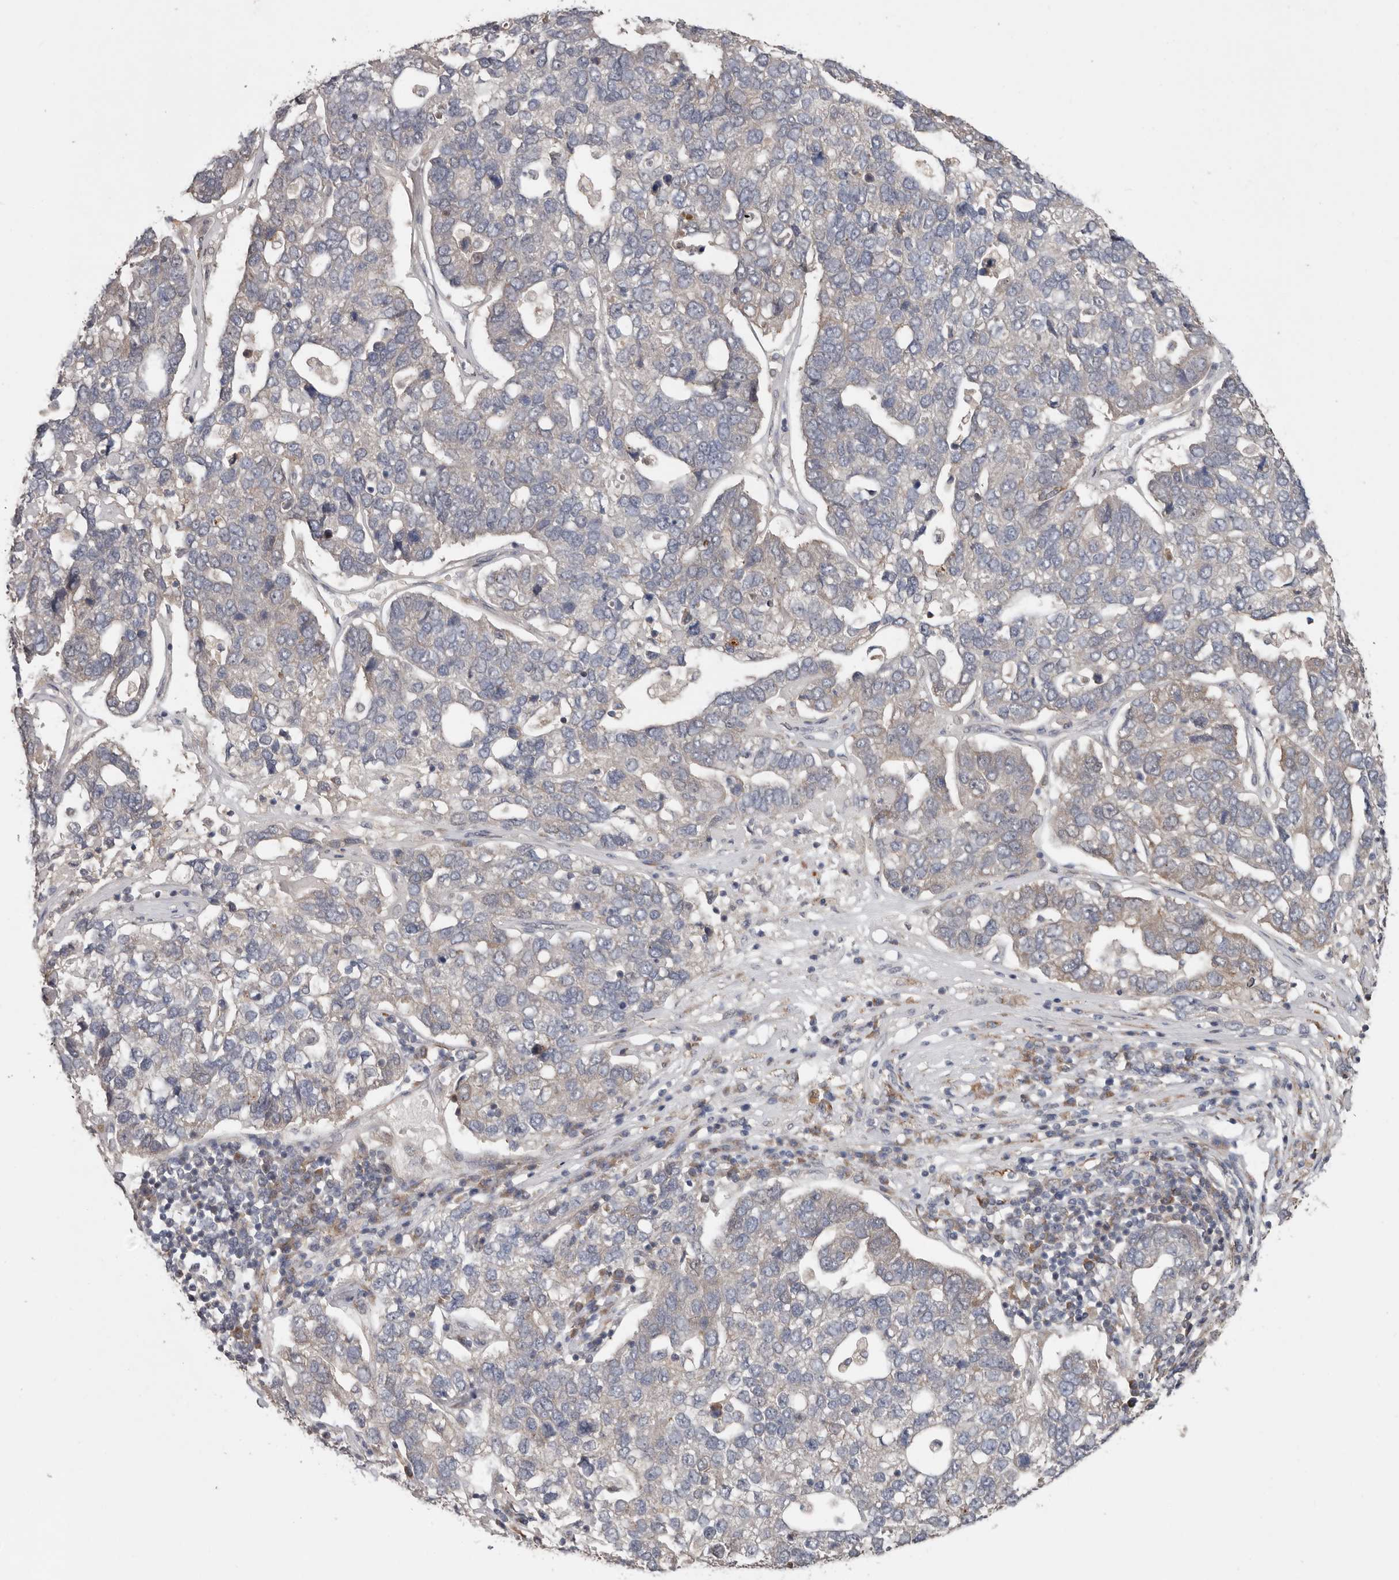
{"staining": {"intensity": "negative", "quantity": "none", "location": "none"}, "tissue": "pancreatic cancer", "cell_type": "Tumor cells", "image_type": "cancer", "snomed": [{"axis": "morphology", "description": "Adenocarcinoma, NOS"}, {"axis": "topography", "description": "Pancreas"}], "caption": "Tumor cells are negative for brown protein staining in adenocarcinoma (pancreatic).", "gene": "CHML", "patient": {"sex": "female", "age": 61}}